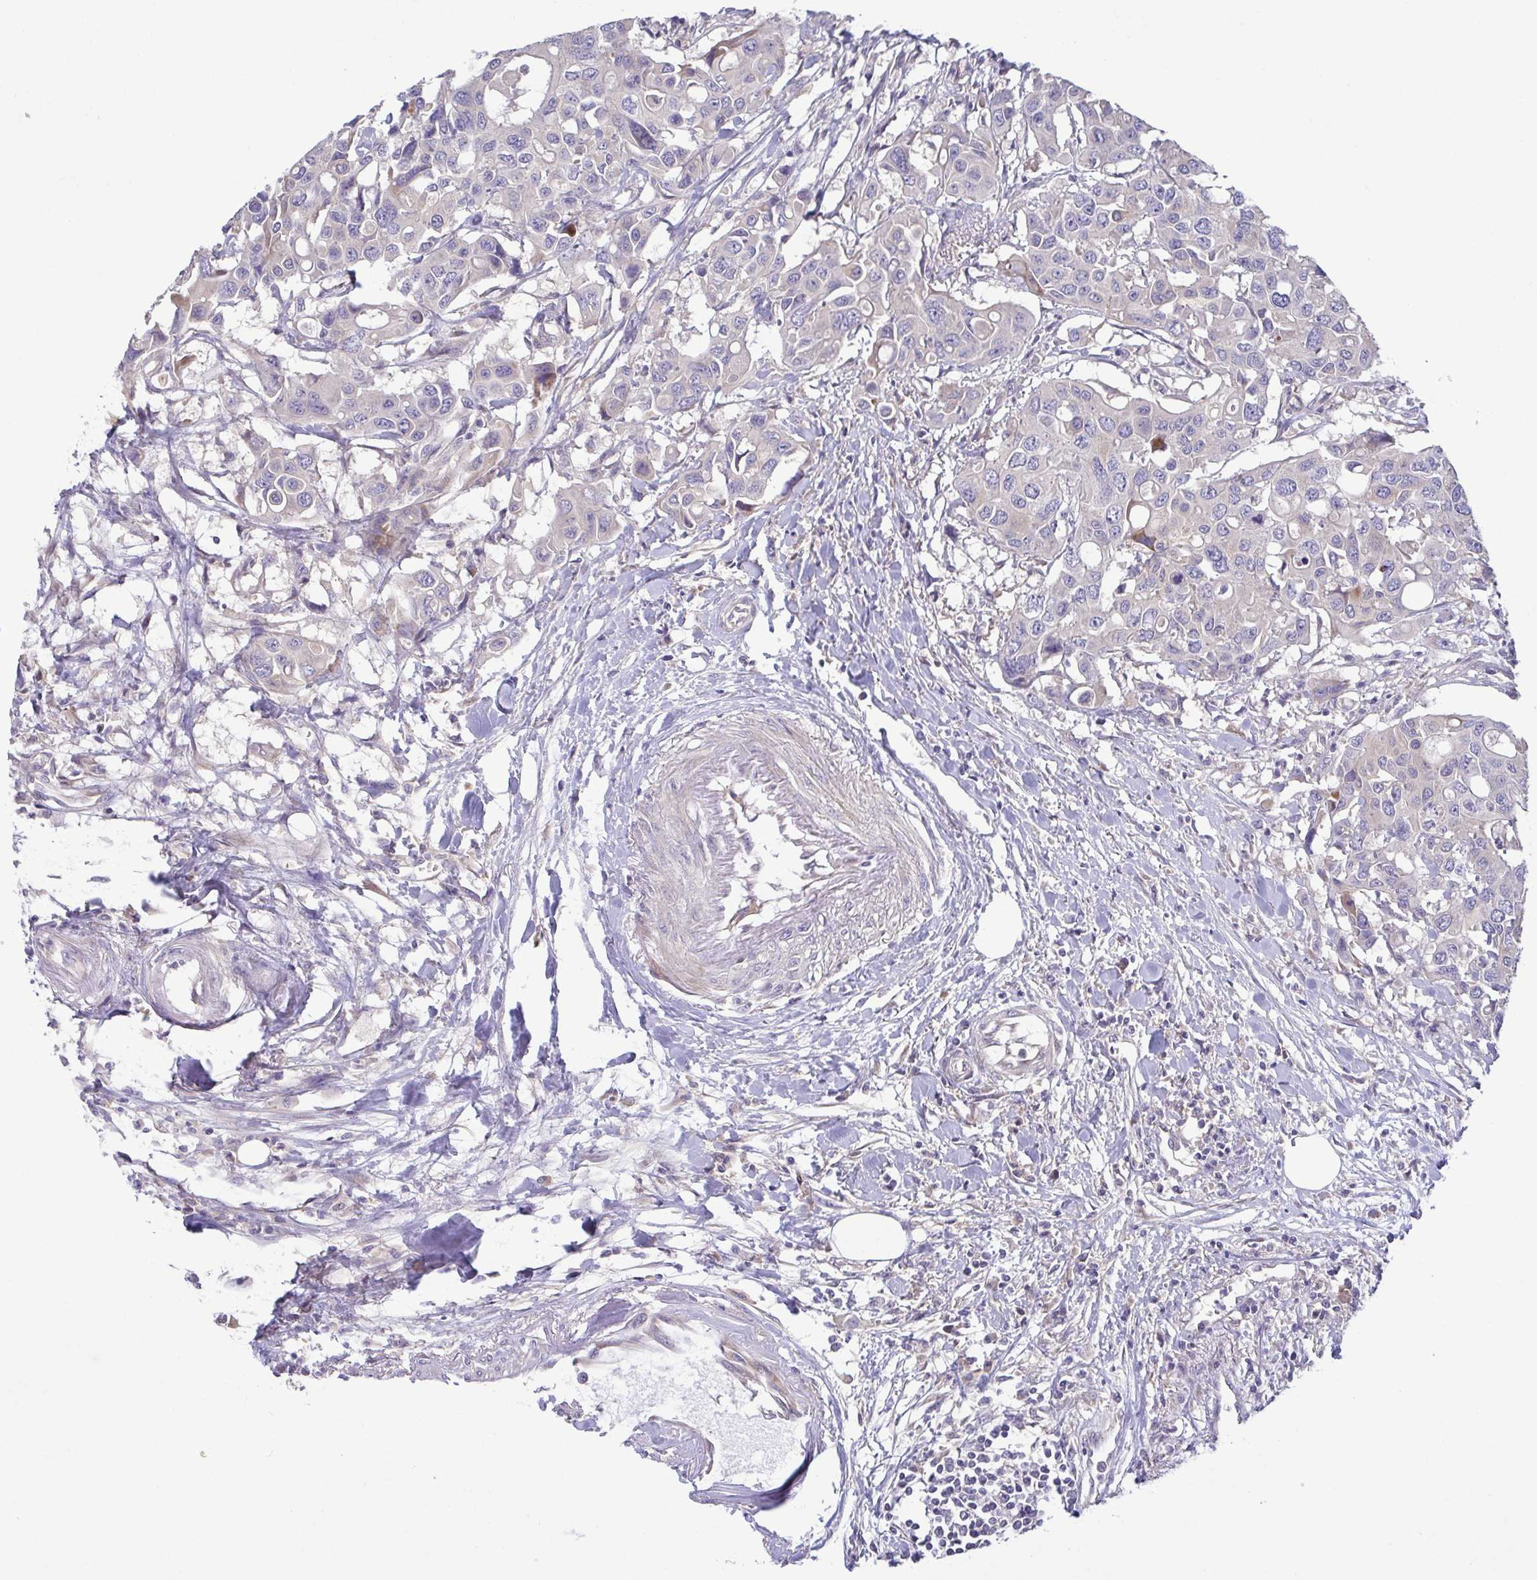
{"staining": {"intensity": "negative", "quantity": "none", "location": "none"}, "tissue": "colorectal cancer", "cell_type": "Tumor cells", "image_type": "cancer", "snomed": [{"axis": "morphology", "description": "Adenocarcinoma, NOS"}, {"axis": "topography", "description": "Colon"}], "caption": "There is no significant positivity in tumor cells of adenocarcinoma (colorectal). Nuclei are stained in blue.", "gene": "LMF2", "patient": {"sex": "male", "age": 77}}